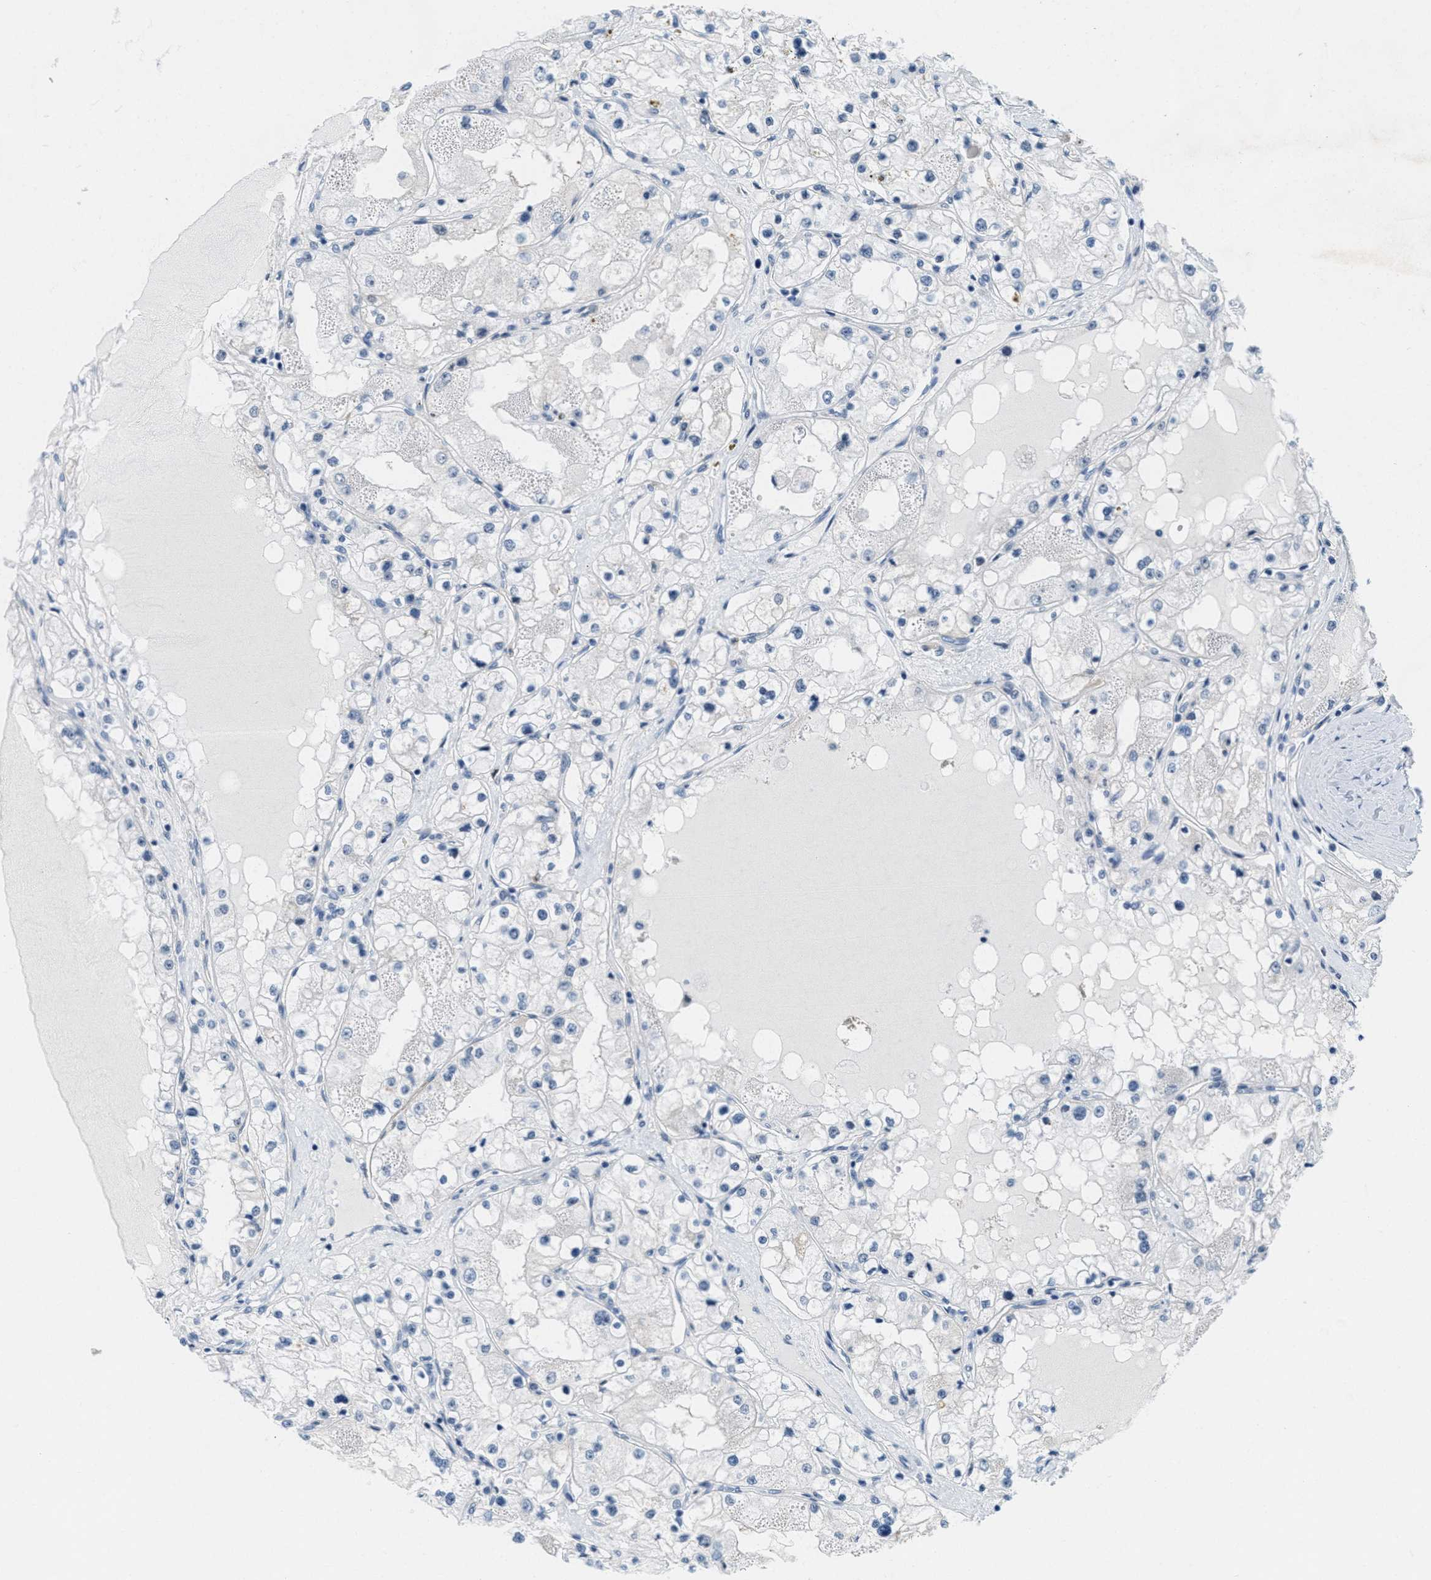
{"staining": {"intensity": "negative", "quantity": "none", "location": "none"}, "tissue": "renal cancer", "cell_type": "Tumor cells", "image_type": "cancer", "snomed": [{"axis": "morphology", "description": "Adenocarcinoma, NOS"}, {"axis": "topography", "description": "Kidney"}], "caption": "The histopathology image displays no staining of tumor cells in renal cancer.", "gene": "HS3ST2", "patient": {"sex": "male", "age": 68}}